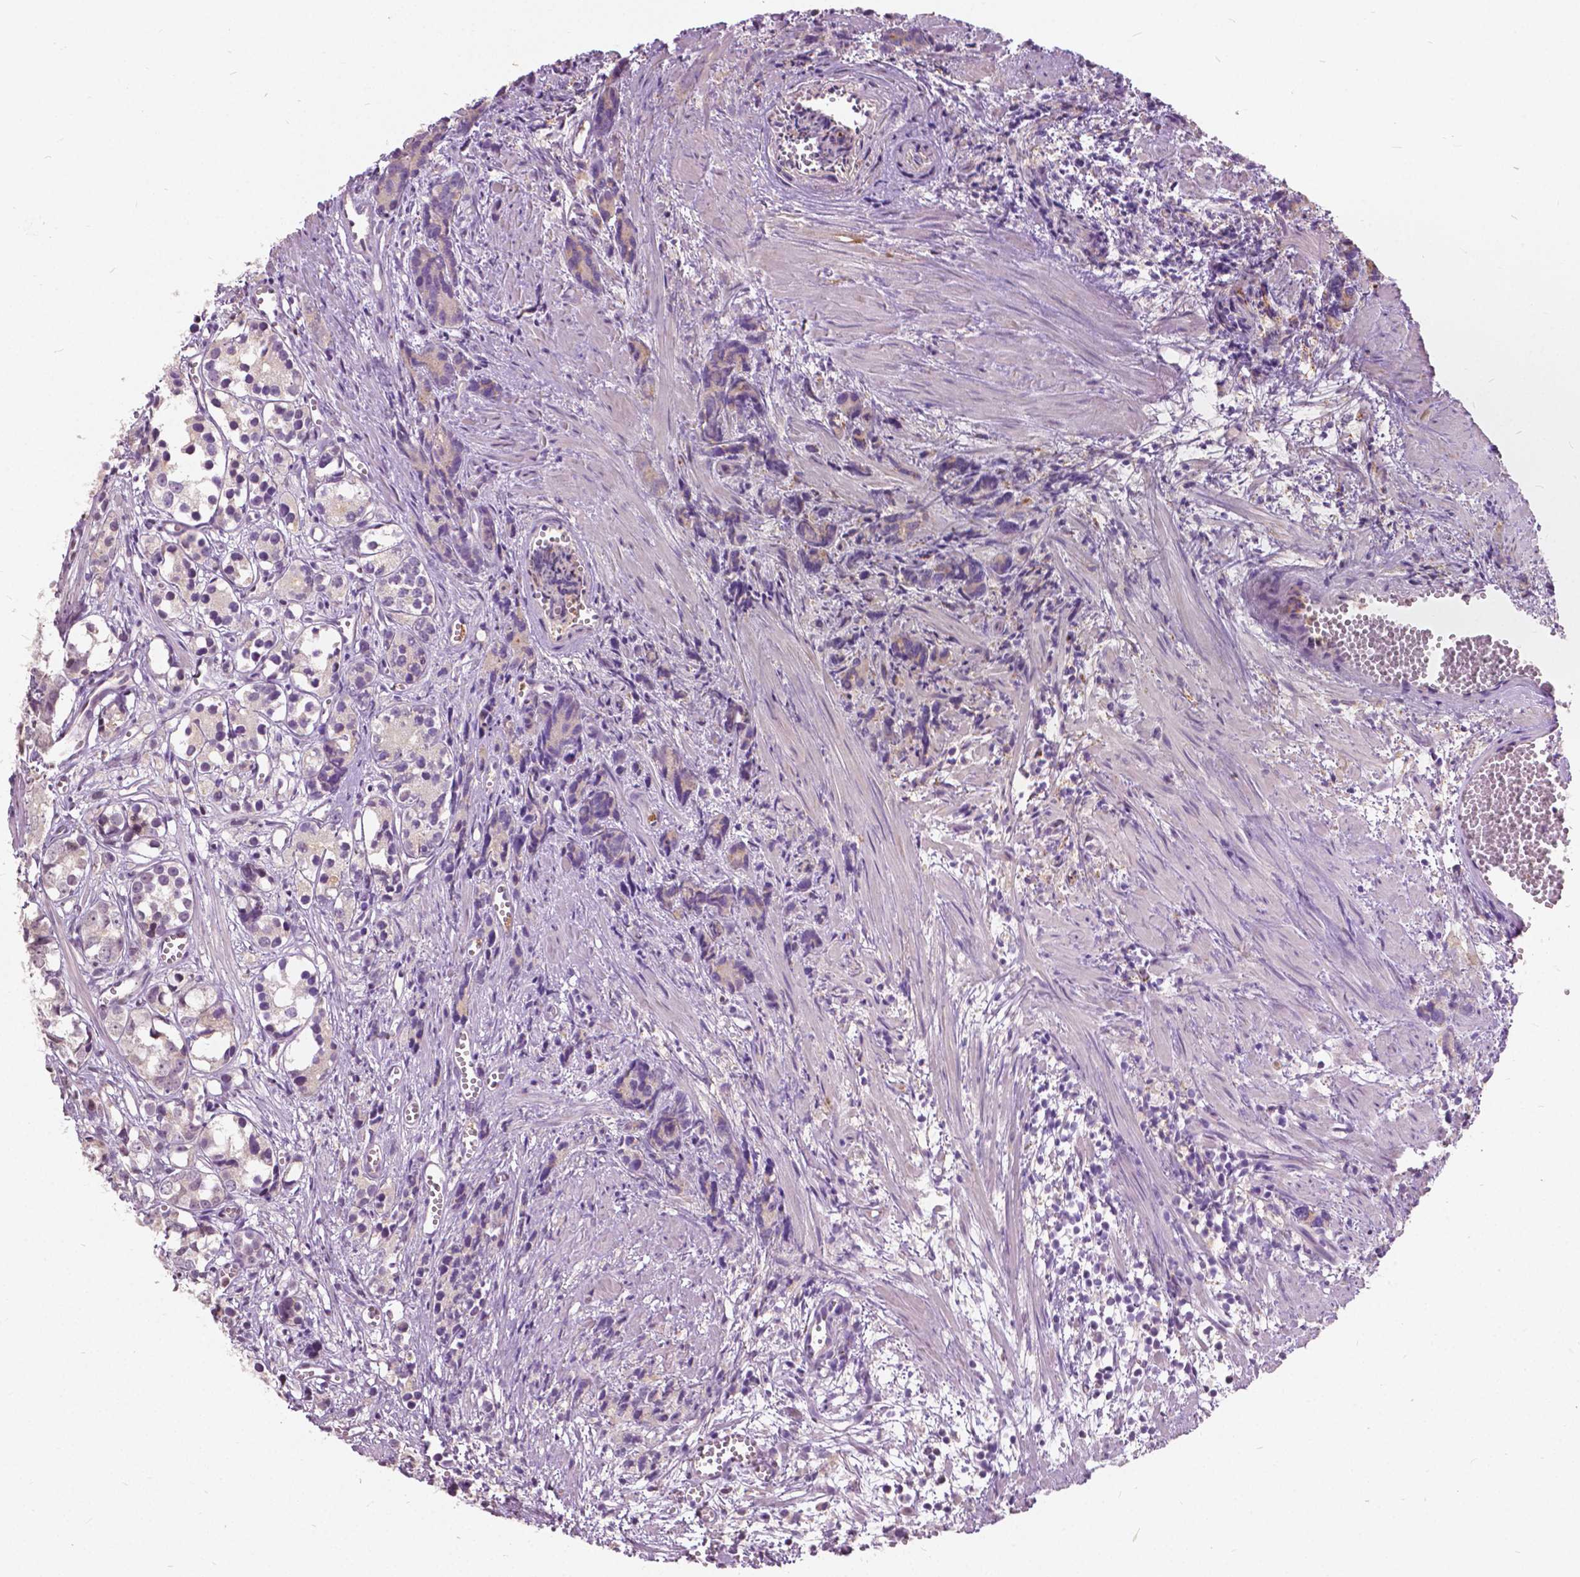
{"staining": {"intensity": "negative", "quantity": "none", "location": "none"}, "tissue": "prostate cancer", "cell_type": "Tumor cells", "image_type": "cancer", "snomed": [{"axis": "morphology", "description": "Adenocarcinoma, High grade"}, {"axis": "topography", "description": "Prostate"}], "caption": "This is a image of IHC staining of prostate cancer (adenocarcinoma (high-grade)), which shows no staining in tumor cells.", "gene": "DLX6", "patient": {"sex": "male", "age": 77}}